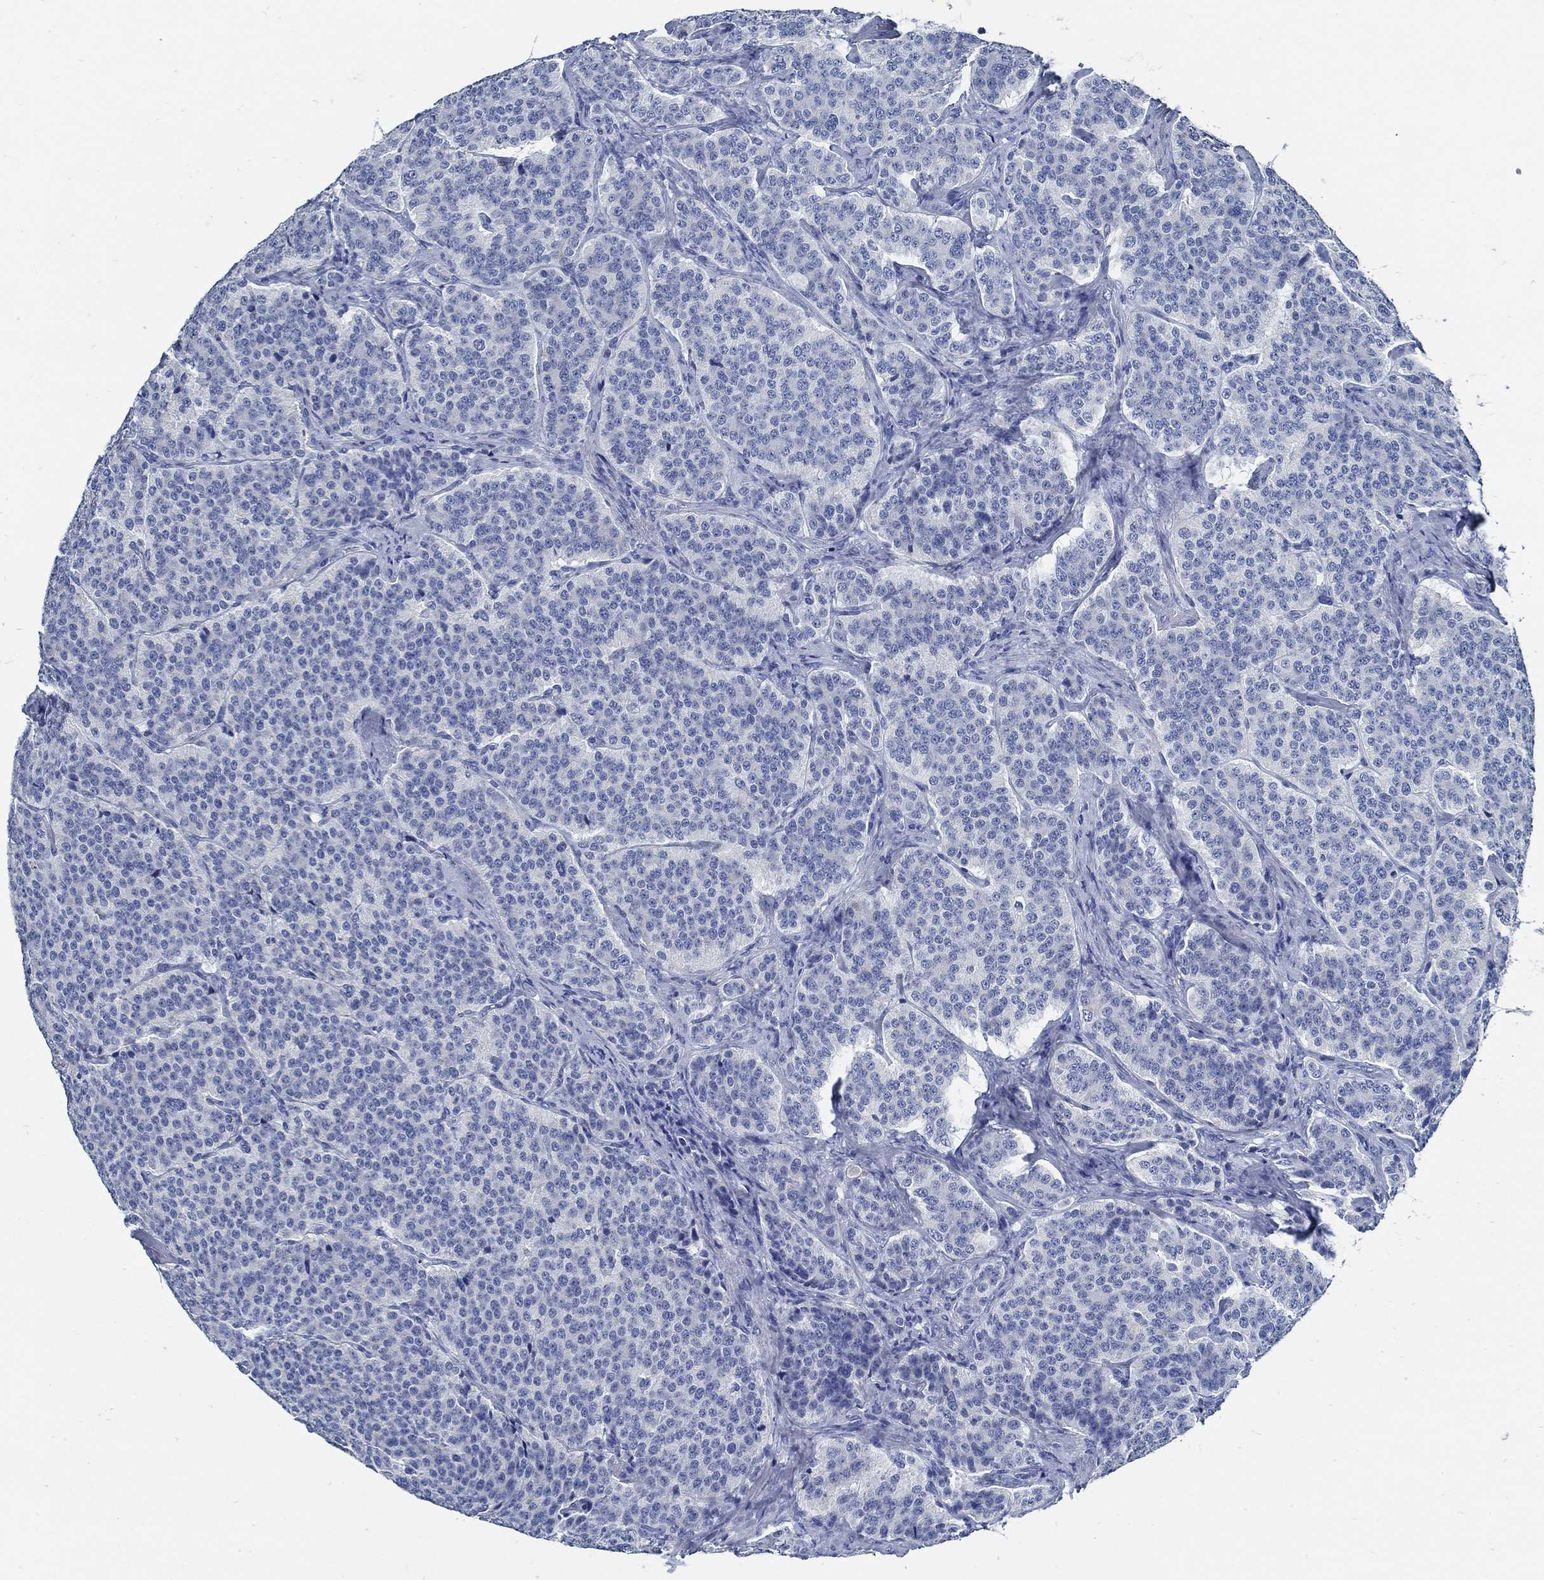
{"staining": {"intensity": "negative", "quantity": "none", "location": "none"}, "tissue": "carcinoid", "cell_type": "Tumor cells", "image_type": "cancer", "snomed": [{"axis": "morphology", "description": "Carcinoid, malignant, NOS"}, {"axis": "topography", "description": "Small intestine"}], "caption": "Micrograph shows no significant protein positivity in tumor cells of carcinoid.", "gene": "SLC45A1", "patient": {"sex": "female", "age": 58}}